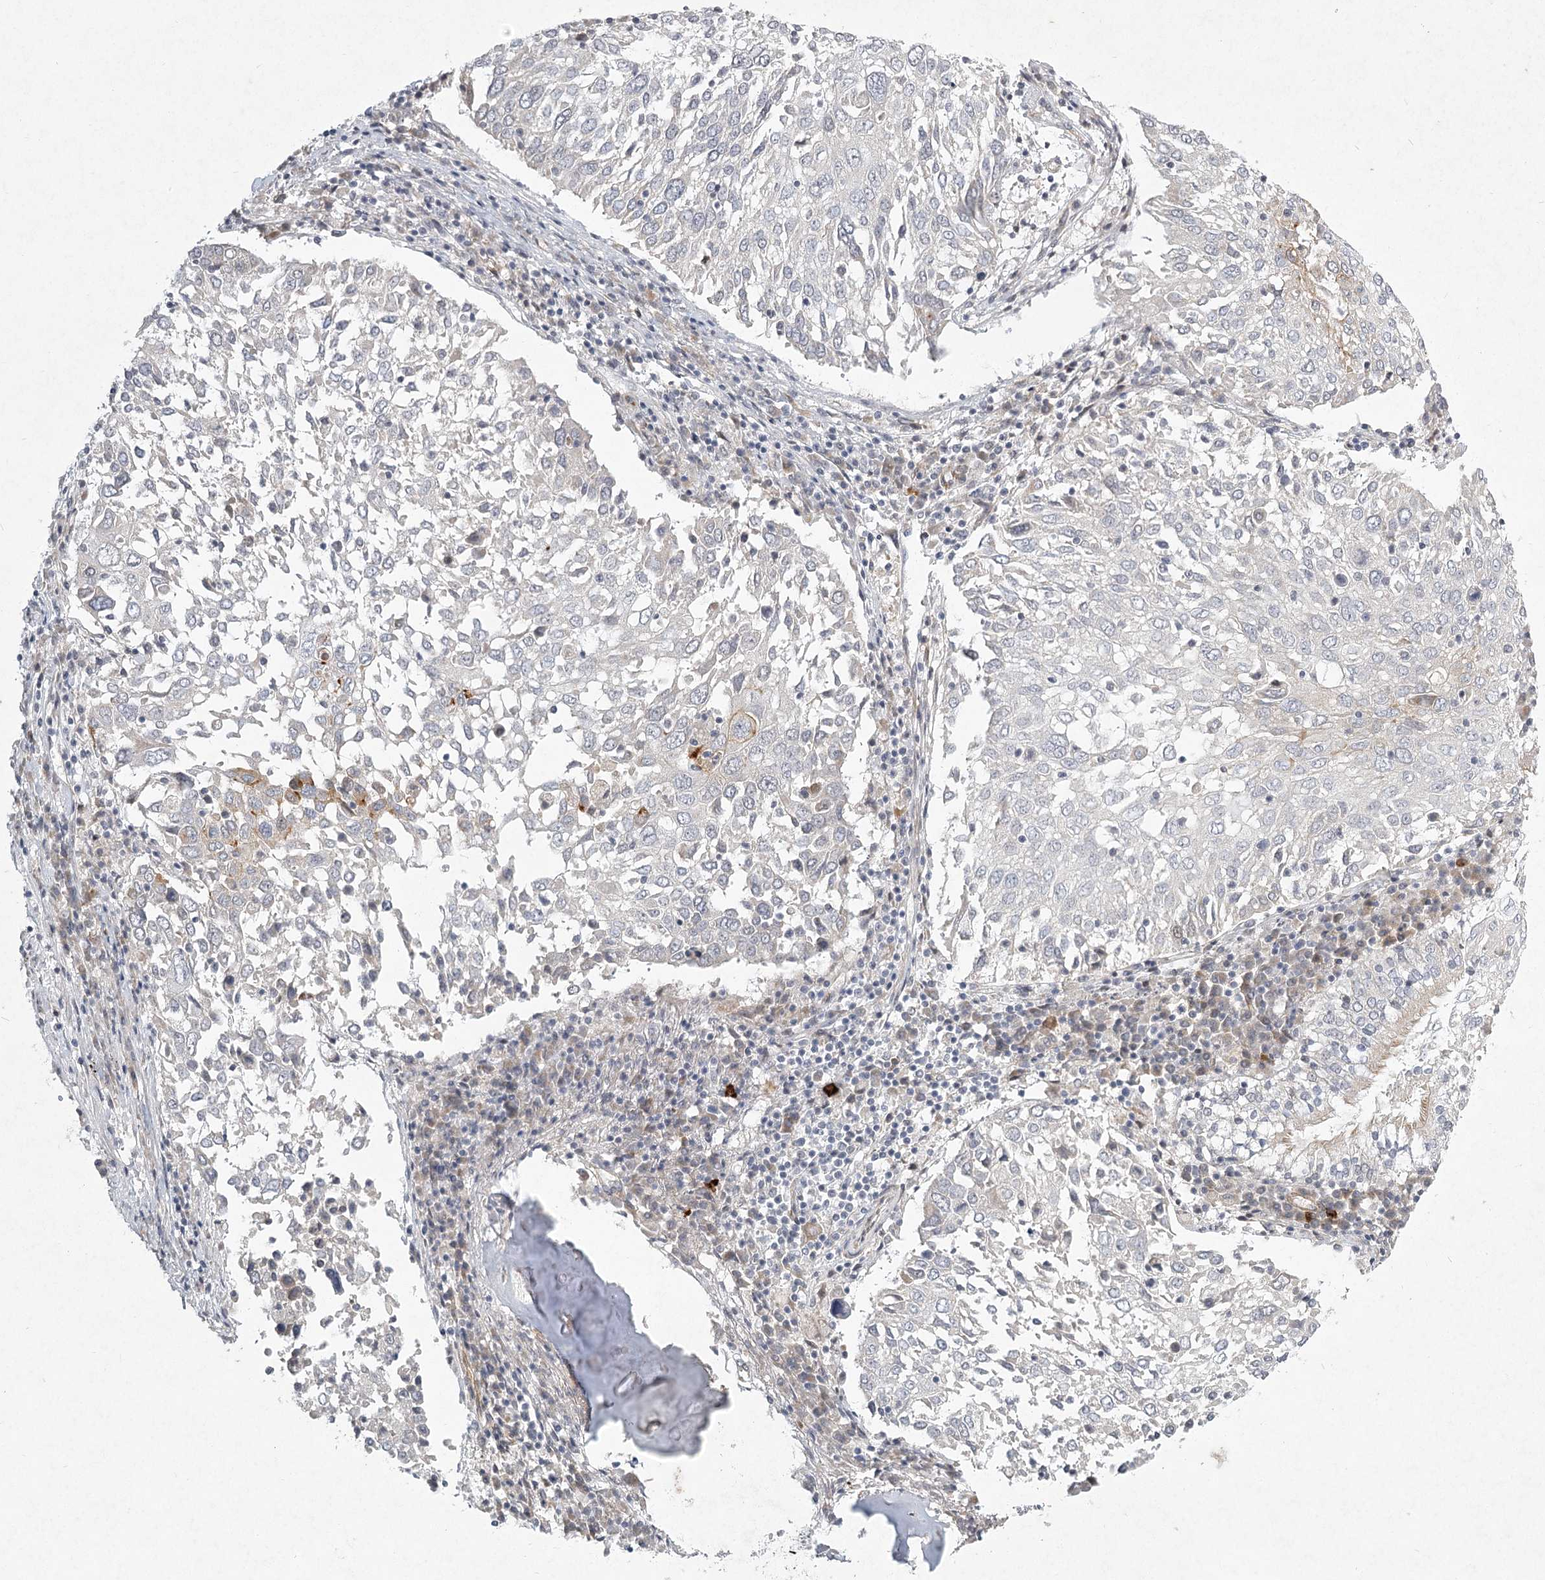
{"staining": {"intensity": "negative", "quantity": "none", "location": "none"}, "tissue": "lung cancer", "cell_type": "Tumor cells", "image_type": "cancer", "snomed": [{"axis": "morphology", "description": "Squamous cell carcinoma, NOS"}, {"axis": "topography", "description": "Lung"}], "caption": "Tumor cells are negative for protein expression in human lung cancer (squamous cell carcinoma).", "gene": "MEPE", "patient": {"sex": "male", "age": 65}}